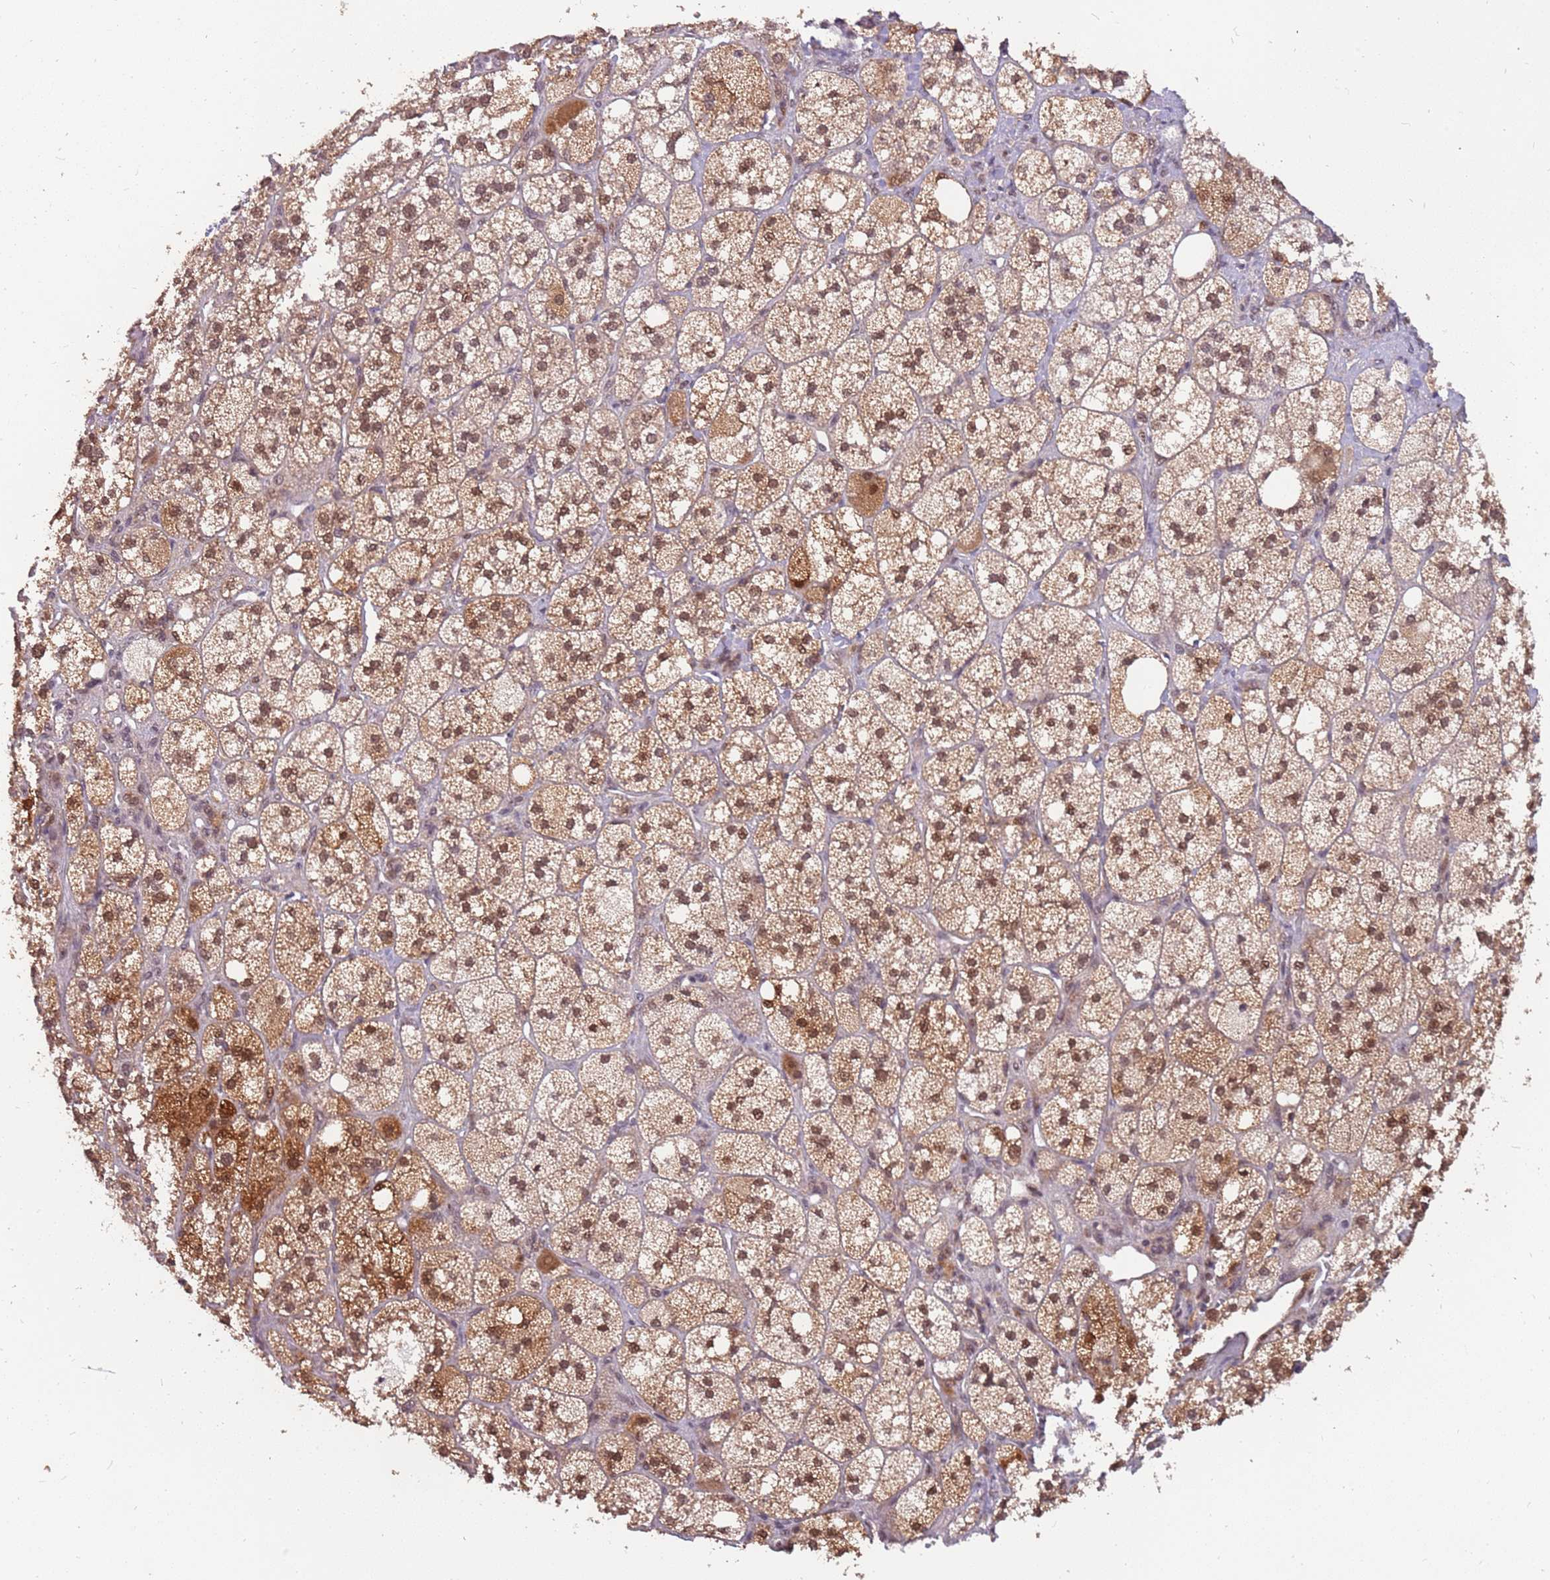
{"staining": {"intensity": "strong", "quantity": ">75%", "location": "cytoplasmic/membranous,nuclear"}, "tissue": "adrenal gland", "cell_type": "Glandular cells", "image_type": "normal", "snomed": [{"axis": "morphology", "description": "Normal tissue, NOS"}, {"axis": "topography", "description": "Adrenal gland"}], "caption": "Adrenal gland stained for a protein (brown) demonstrates strong cytoplasmic/membranous,nuclear positive expression in approximately >75% of glandular cells.", "gene": "GBP2", "patient": {"sex": "male", "age": 61}}